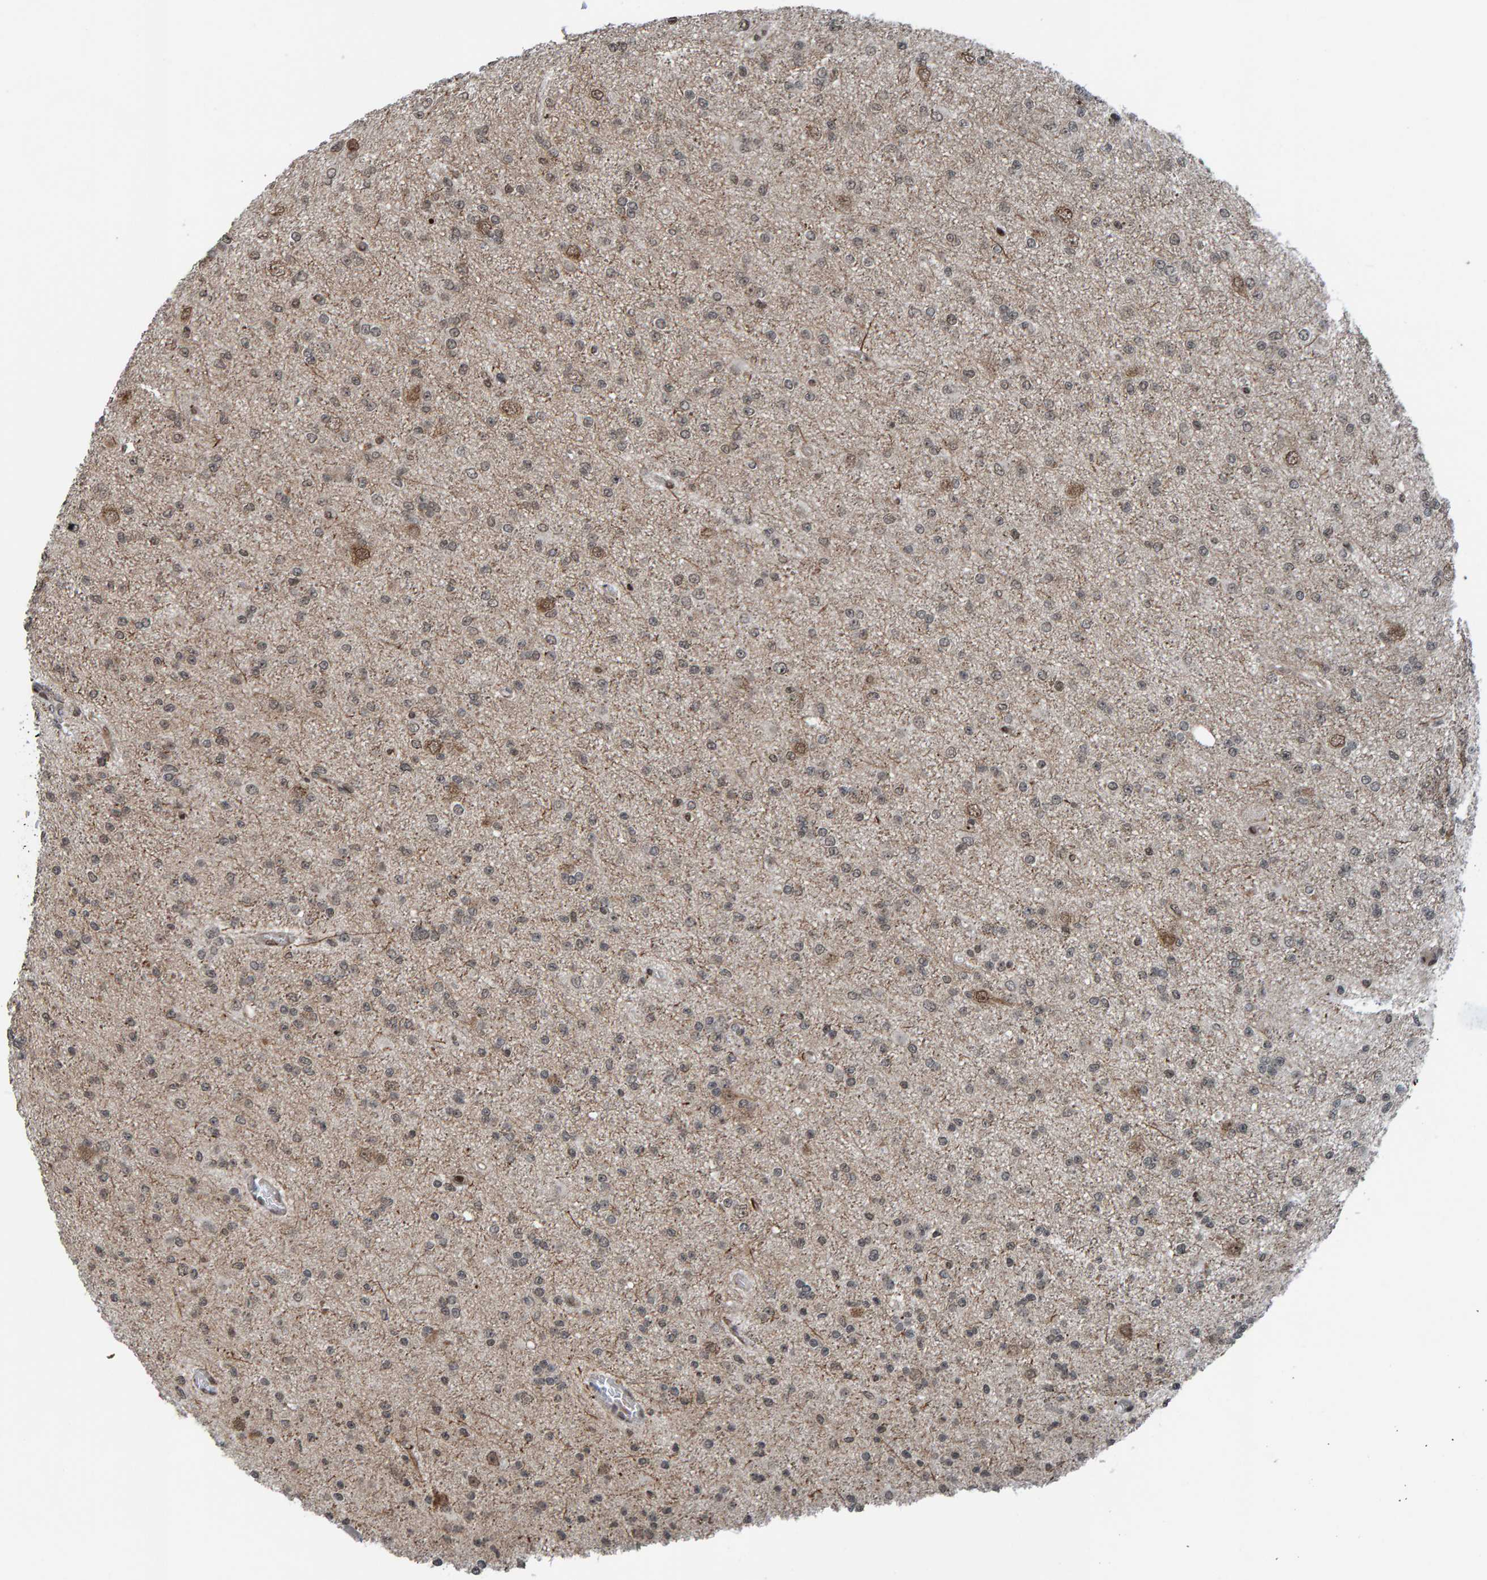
{"staining": {"intensity": "moderate", "quantity": "<25%", "location": "cytoplasmic/membranous,nuclear"}, "tissue": "glioma", "cell_type": "Tumor cells", "image_type": "cancer", "snomed": [{"axis": "morphology", "description": "Glioma, malignant, Low grade"}, {"axis": "topography", "description": "Brain"}], "caption": "Tumor cells exhibit moderate cytoplasmic/membranous and nuclear positivity in about <25% of cells in glioma.", "gene": "ZNF366", "patient": {"sex": "female", "age": 22}}